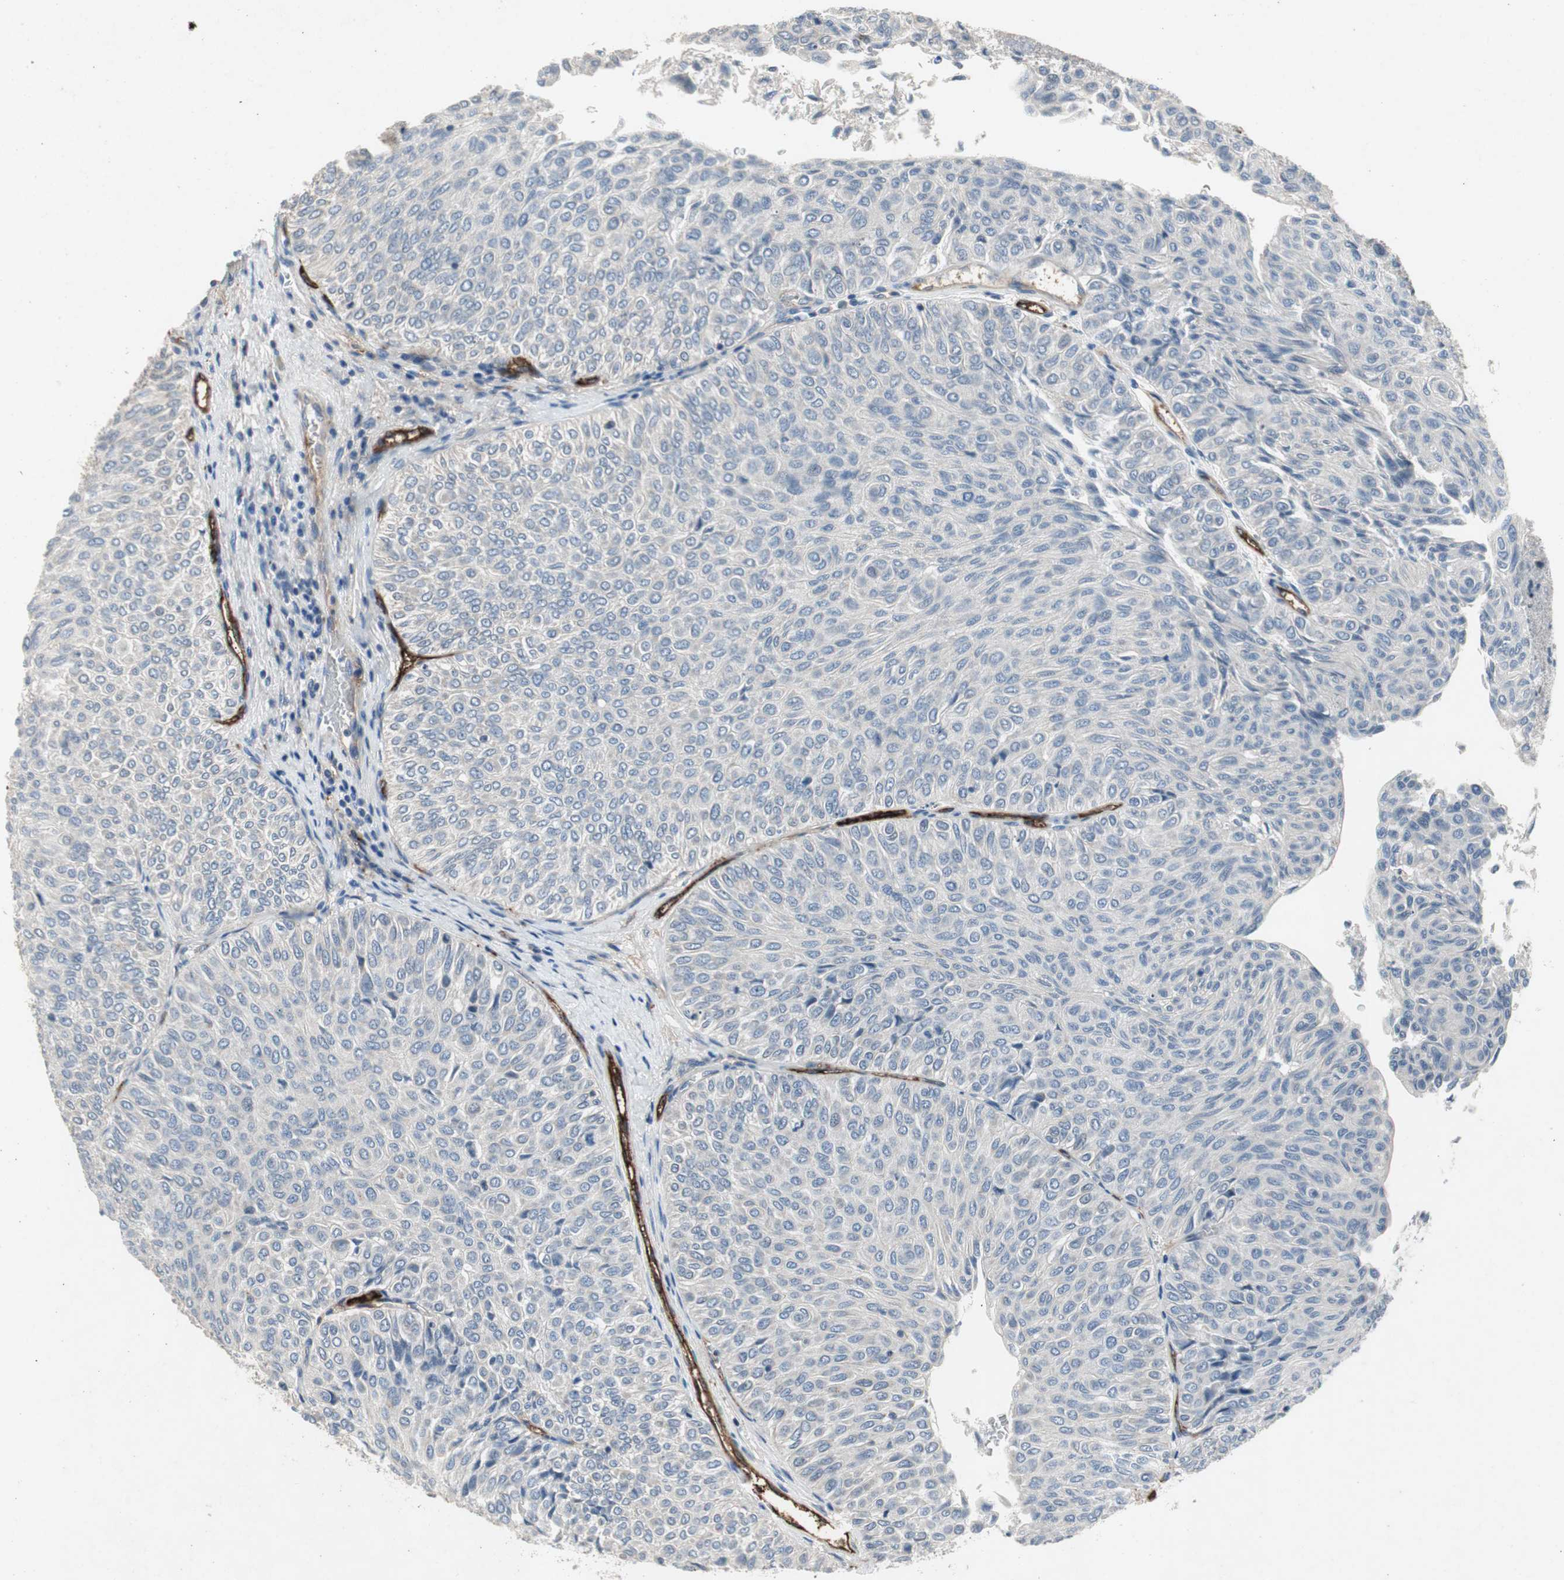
{"staining": {"intensity": "negative", "quantity": "none", "location": "none"}, "tissue": "urothelial cancer", "cell_type": "Tumor cells", "image_type": "cancer", "snomed": [{"axis": "morphology", "description": "Urothelial carcinoma, Low grade"}, {"axis": "topography", "description": "Urinary bladder"}], "caption": "Immunohistochemistry (IHC) image of human urothelial cancer stained for a protein (brown), which displays no staining in tumor cells.", "gene": "ALPL", "patient": {"sex": "male", "age": 78}}